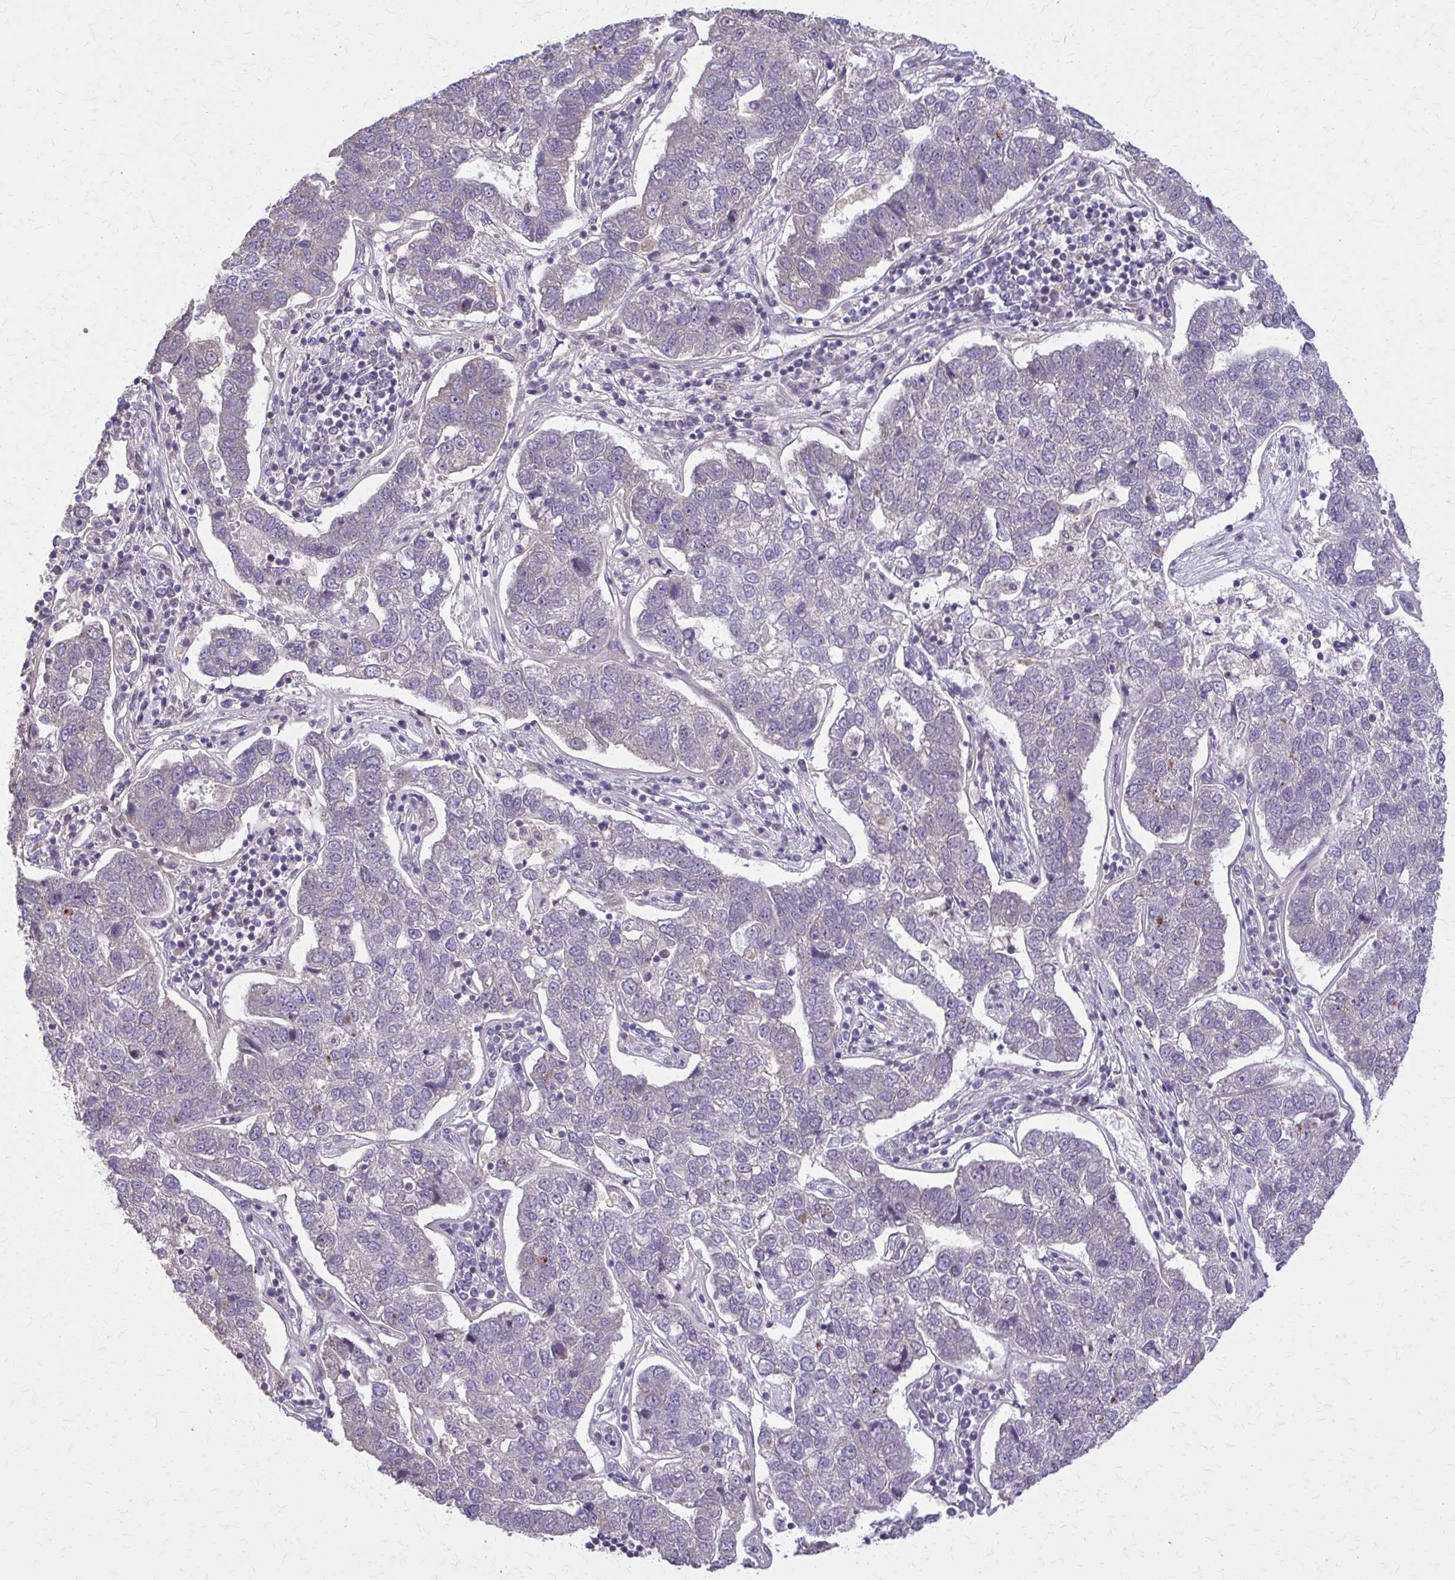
{"staining": {"intensity": "negative", "quantity": "none", "location": "none"}, "tissue": "pancreatic cancer", "cell_type": "Tumor cells", "image_type": "cancer", "snomed": [{"axis": "morphology", "description": "Adenocarcinoma, NOS"}, {"axis": "topography", "description": "Pancreas"}], "caption": "Immunohistochemistry photomicrograph of neoplastic tissue: pancreatic adenocarcinoma stained with DAB displays no significant protein expression in tumor cells.", "gene": "NRBF2", "patient": {"sex": "female", "age": 61}}